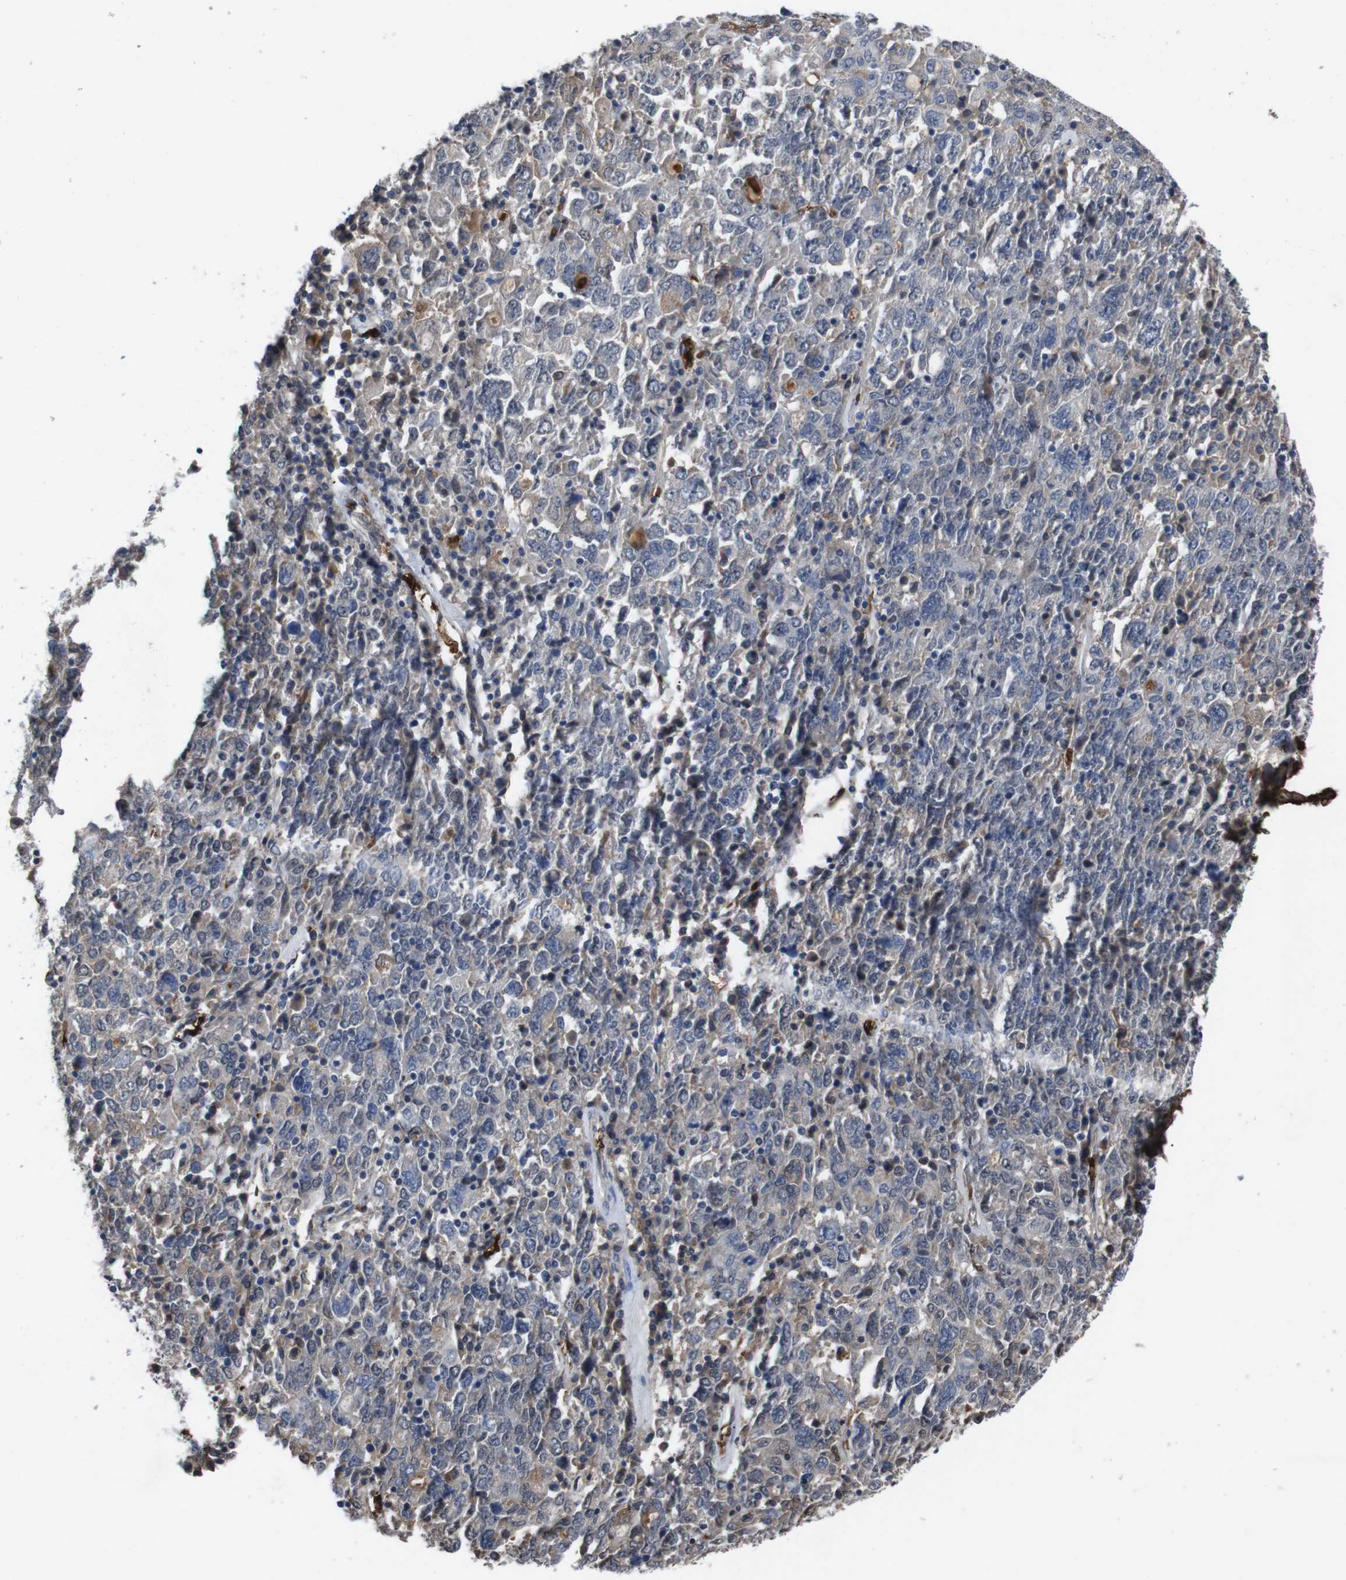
{"staining": {"intensity": "weak", "quantity": "<25%", "location": "cytoplasmic/membranous"}, "tissue": "ovarian cancer", "cell_type": "Tumor cells", "image_type": "cancer", "snomed": [{"axis": "morphology", "description": "Carcinoma, endometroid"}, {"axis": "topography", "description": "Ovary"}], "caption": "The immunohistochemistry (IHC) photomicrograph has no significant positivity in tumor cells of endometroid carcinoma (ovarian) tissue.", "gene": "SPTB", "patient": {"sex": "female", "age": 62}}